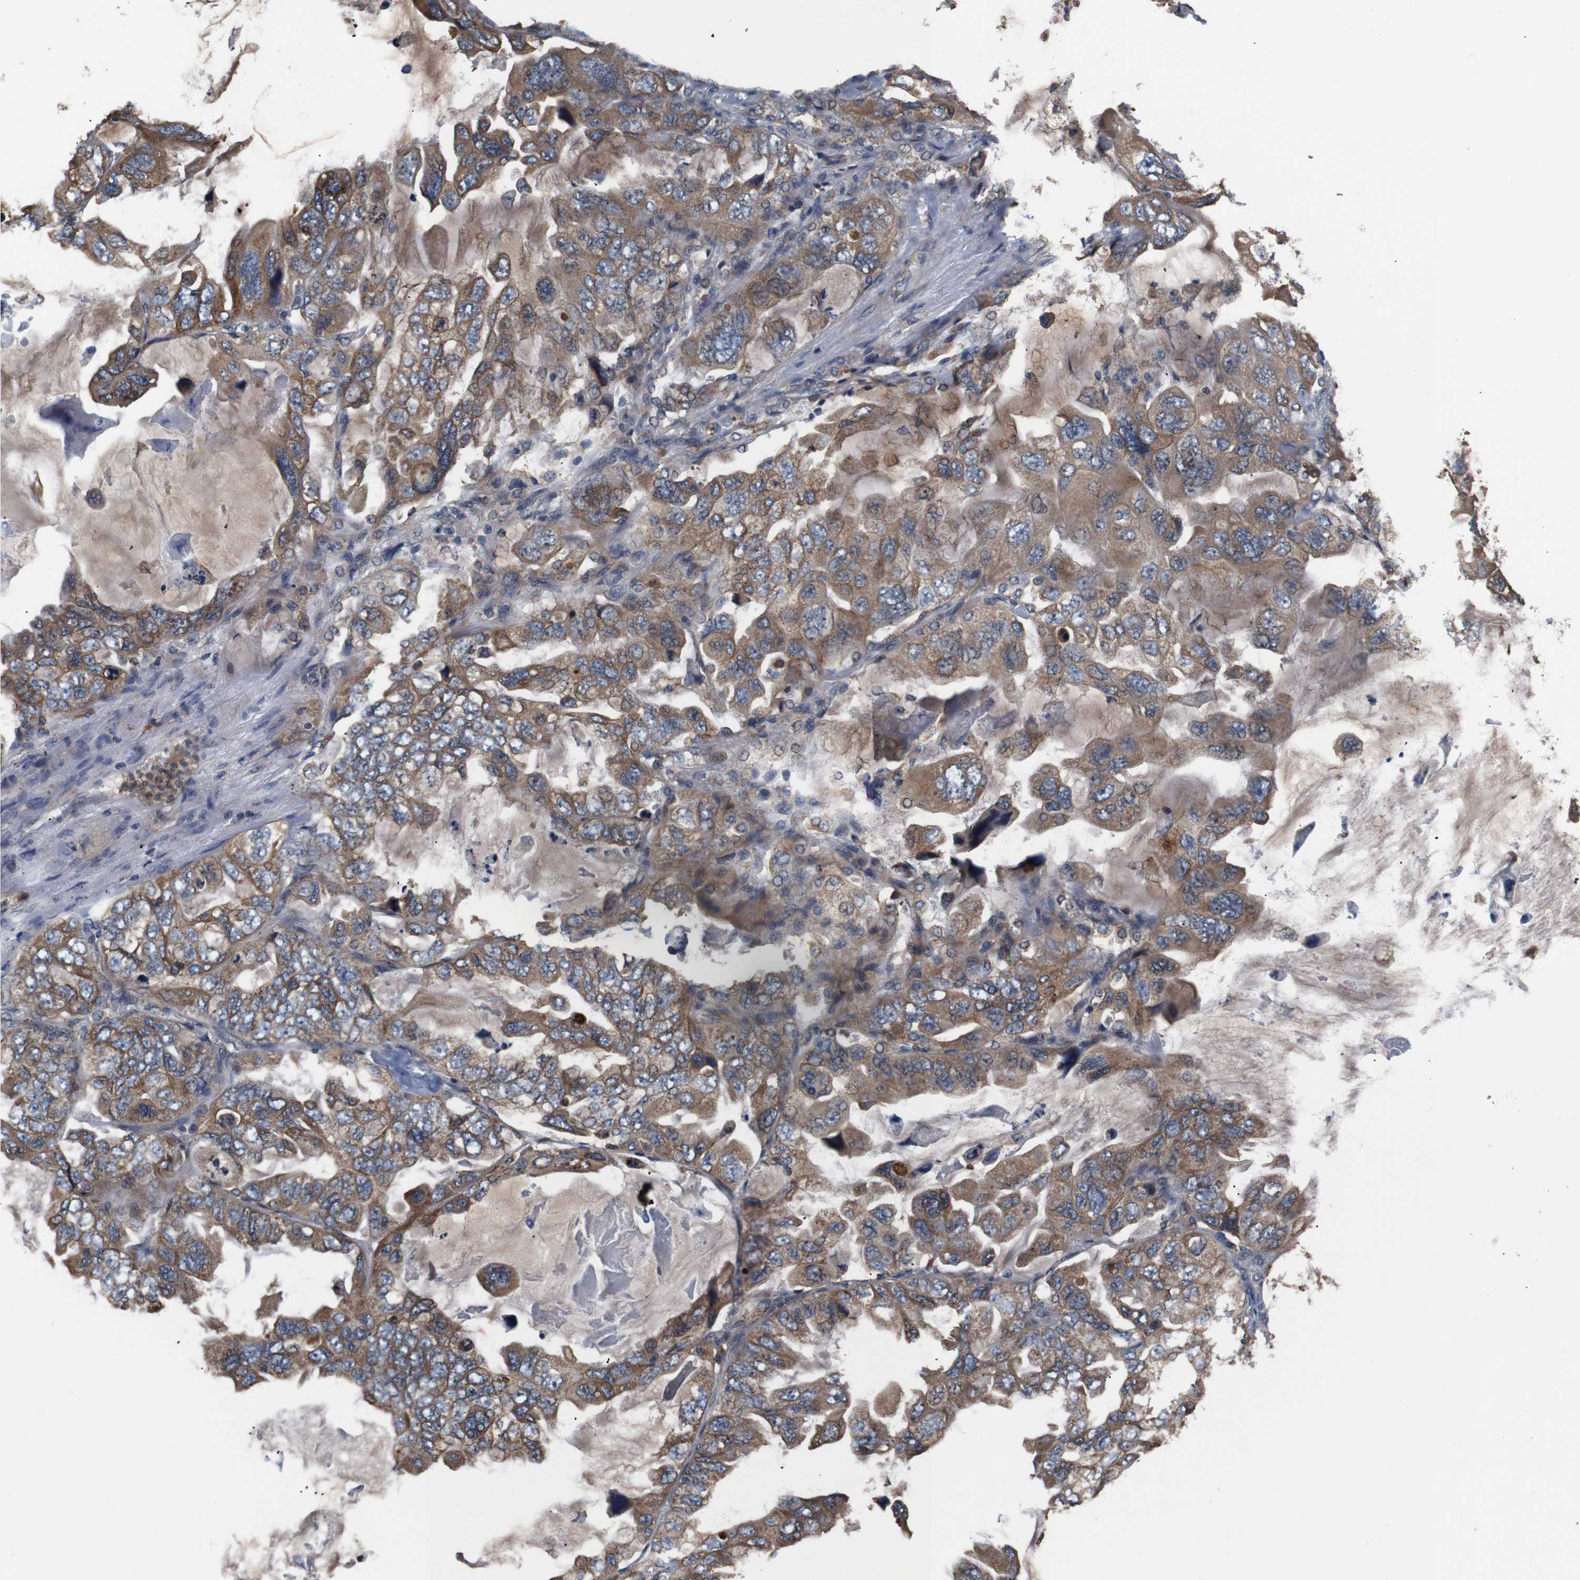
{"staining": {"intensity": "moderate", "quantity": ">75%", "location": "cytoplasmic/membranous"}, "tissue": "lung cancer", "cell_type": "Tumor cells", "image_type": "cancer", "snomed": [{"axis": "morphology", "description": "Squamous cell carcinoma, NOS"}, {"axis": "topography", "description": "Lung"}], "caption": "Immunohistochemistry (IHC) (DAB) staining of squamous cell carcinoma (lung) shows moderate cytoplasmic/membranous protein positivity in about >75% of tumor cells. (Stains: DAB in brown, nuclei in blue, Microscopy: brightfield microscopy at high magnification).", "gene": "SIGMAR1", "patient": {"sex": "female", "age": 73}}